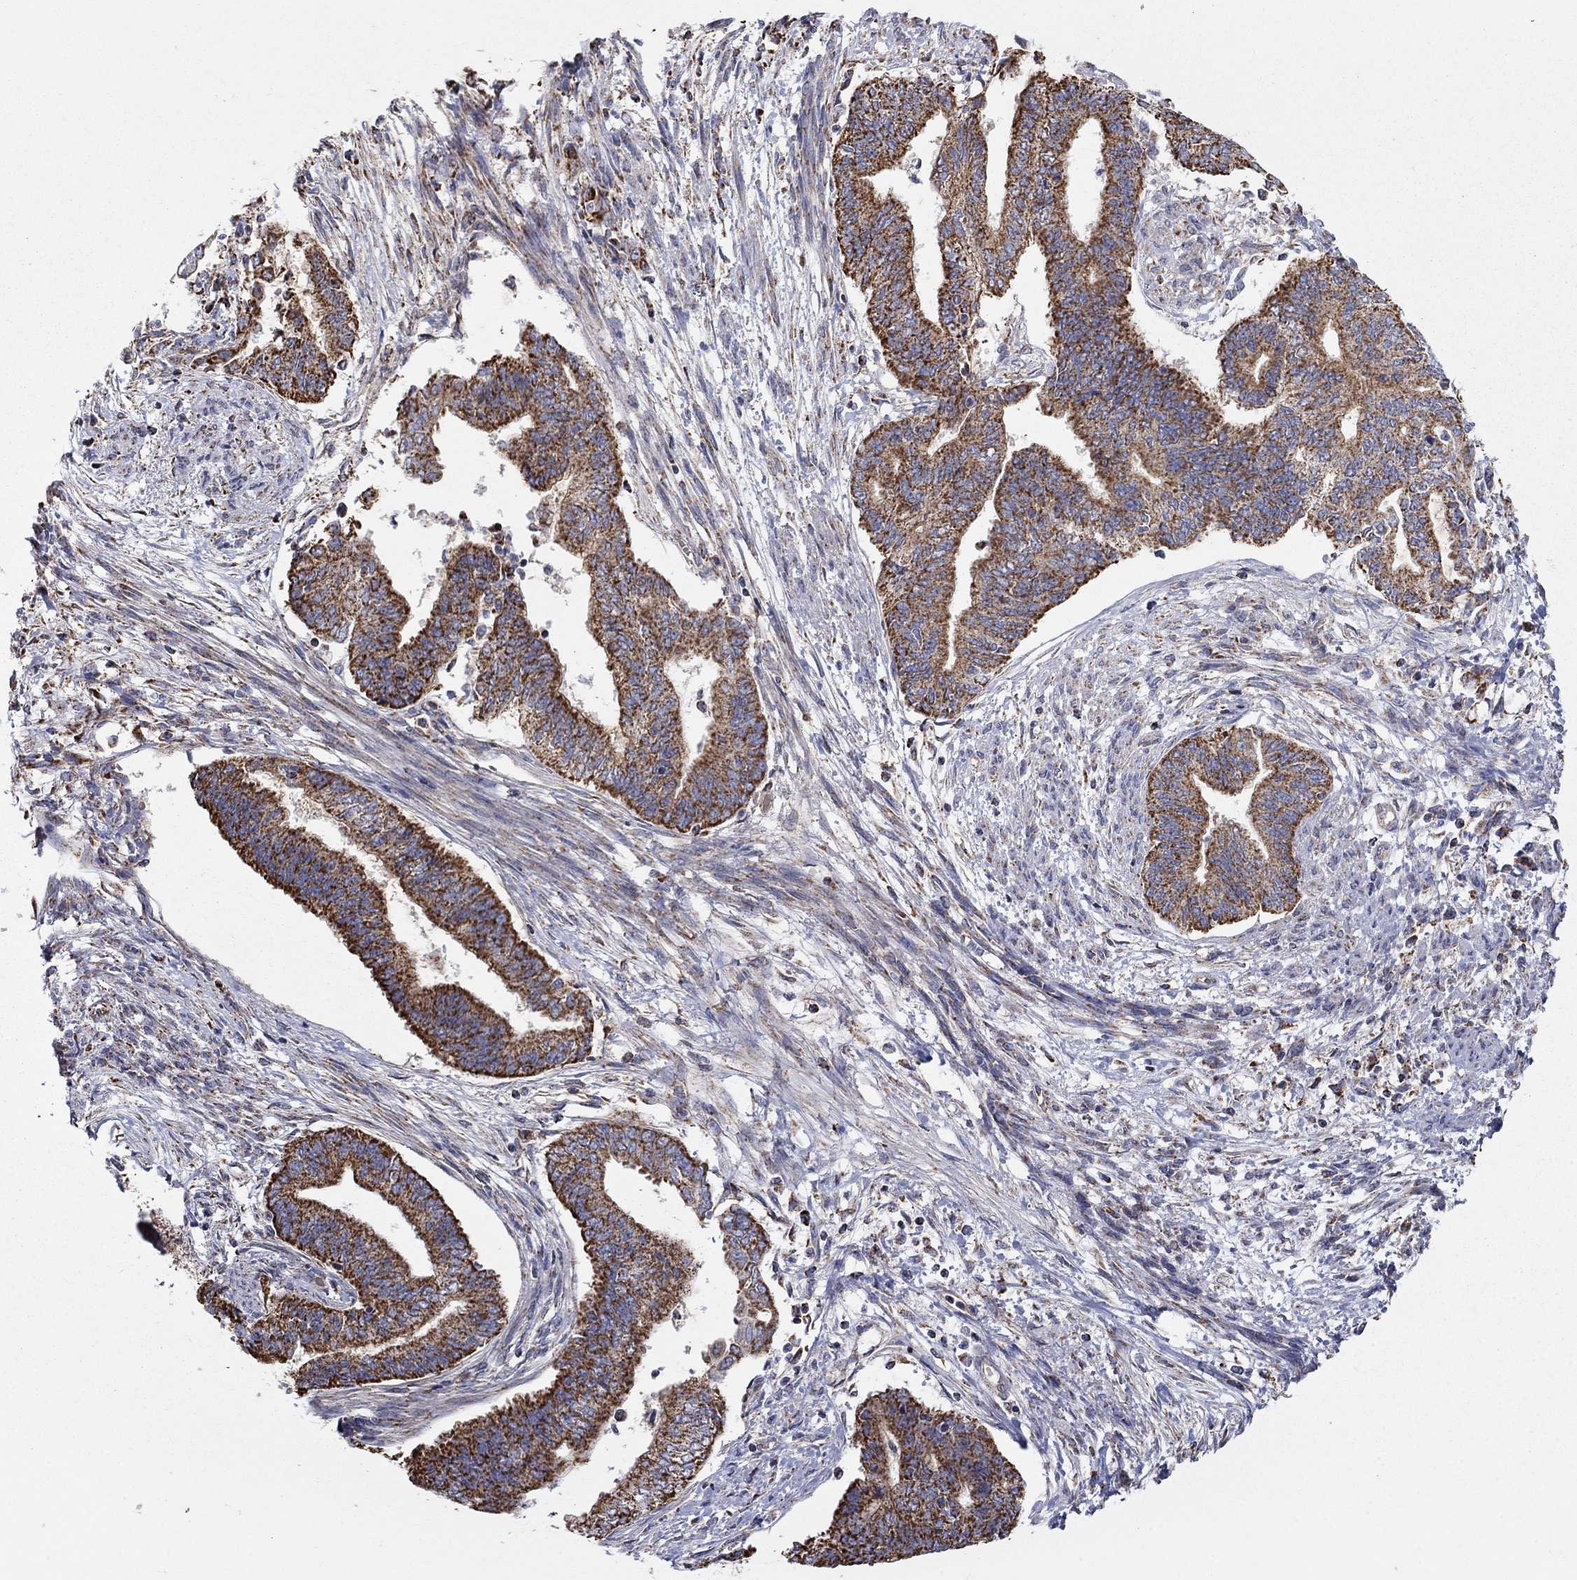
{"staining": {"intensity": "strong", "quantity": "25%-75%", "location": "cytoplasmic/membranous"}, "tissue": "endometrial cancer", "cell_type": "Tumor cells", "image_type": "cancer", "snomed": [{"axis": "morphology", "description": "Adenocarcinoma, NOS"}, {"axis": "topography", "description": "Endometrium"}], "caption": "Endometrial adenocarcinoma stained with a brown dye reveals strong cytoplasmic/membranous positive staining in about 25%-75% of tumor cells.", "gene": "HPS5", "patient": {"sex": "female", "age": 65}}